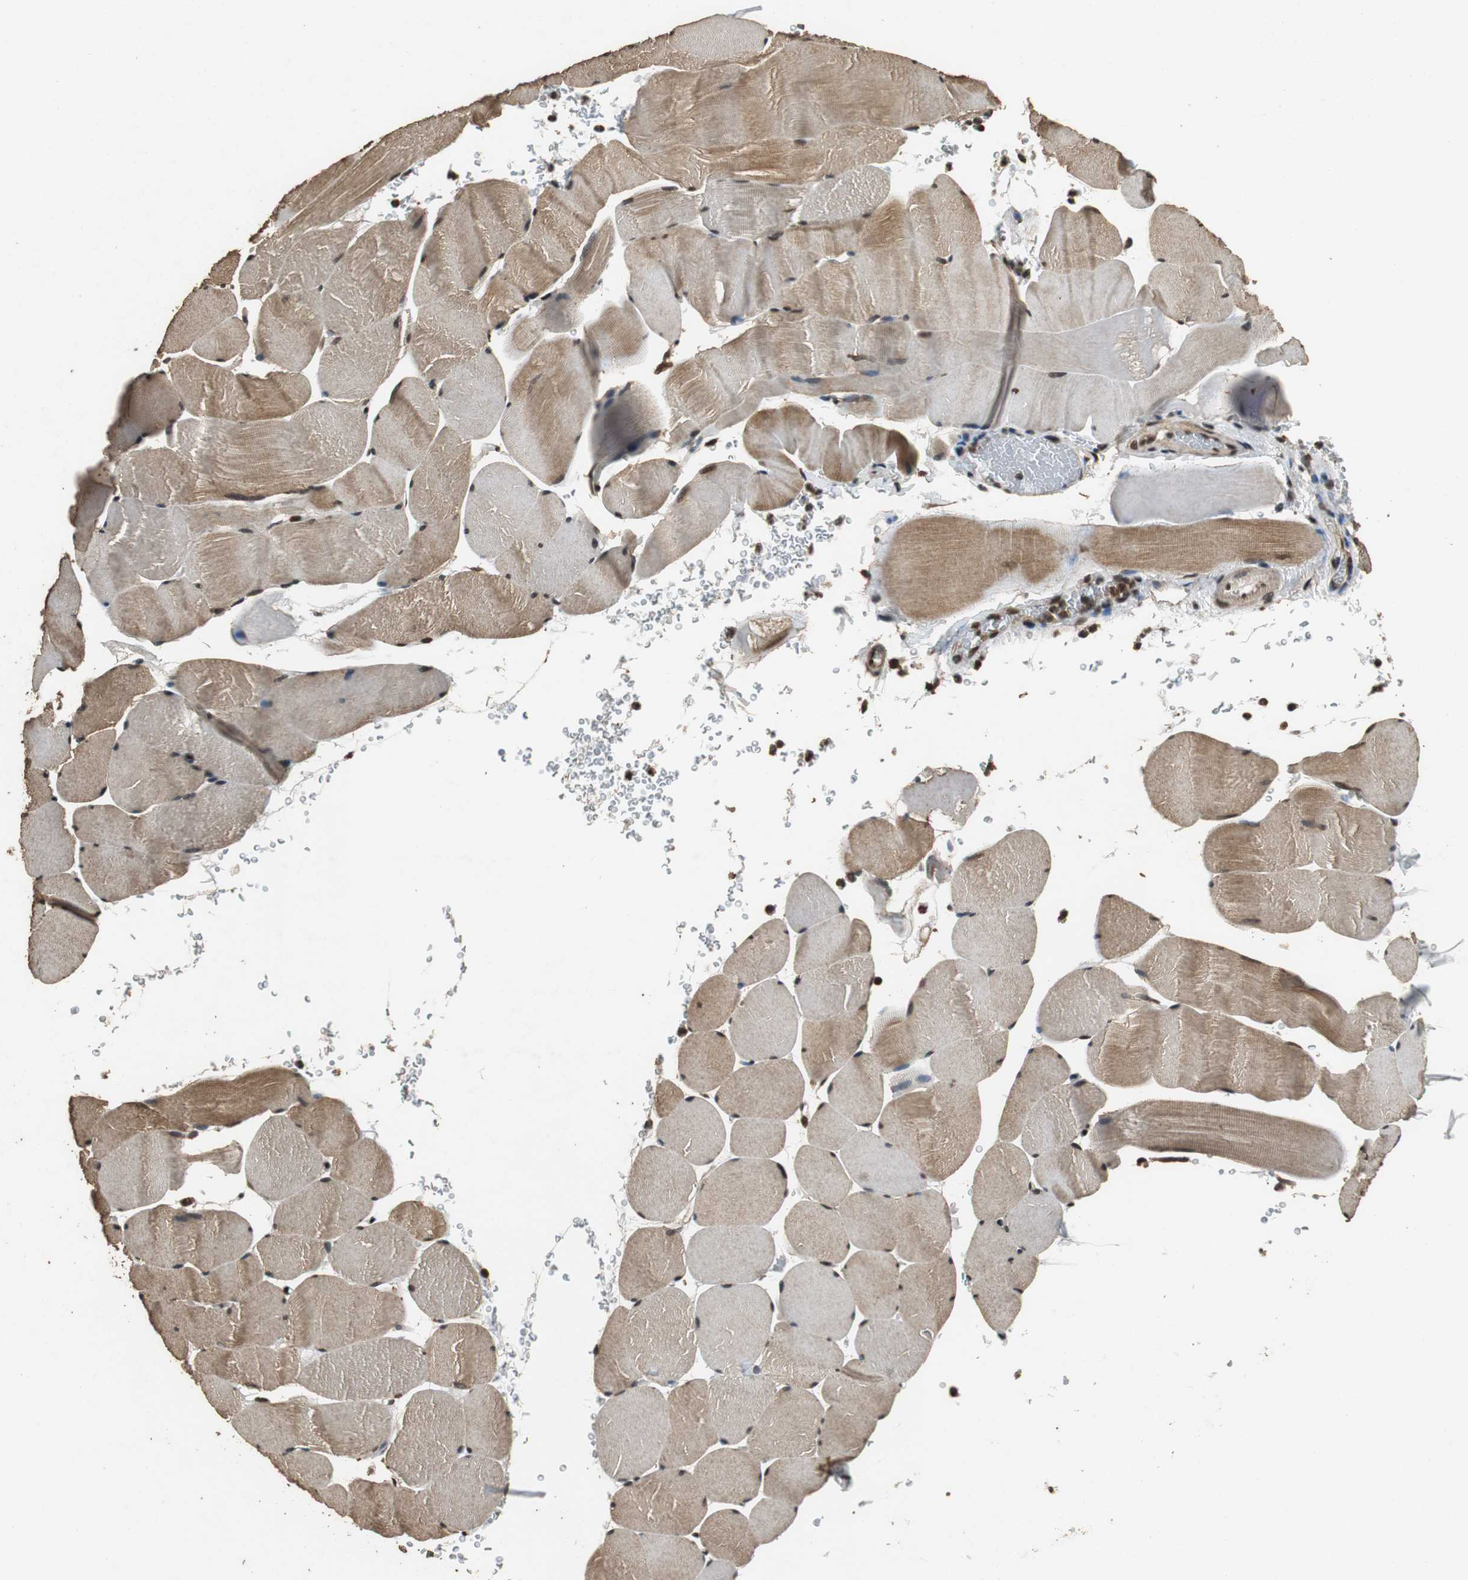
{"staining": {"intensity": "moderate", "quantity": ">75%", "location": "cytoplasmic/membranous,nuclear"}, "tissue": "skeletal muscle", "cell_type": "Myocytes", "image_type": "normal", "snomed": [{"axis": "morphology", "description": "Normal tissue, NOS"}, {"axis": "topography", "description": "Skeletal muscle"}], "caption": "Unremarkable skeletal muscle exhibits moderate cytoplasmic/membranous,nuclear staining in about >75% of myocytes Immunohistochemistry stains the protein of interest in brown and the nuclei are stained blue..", "gene": "ZNF18", "patient": {"sex": "male", "age": 62}}